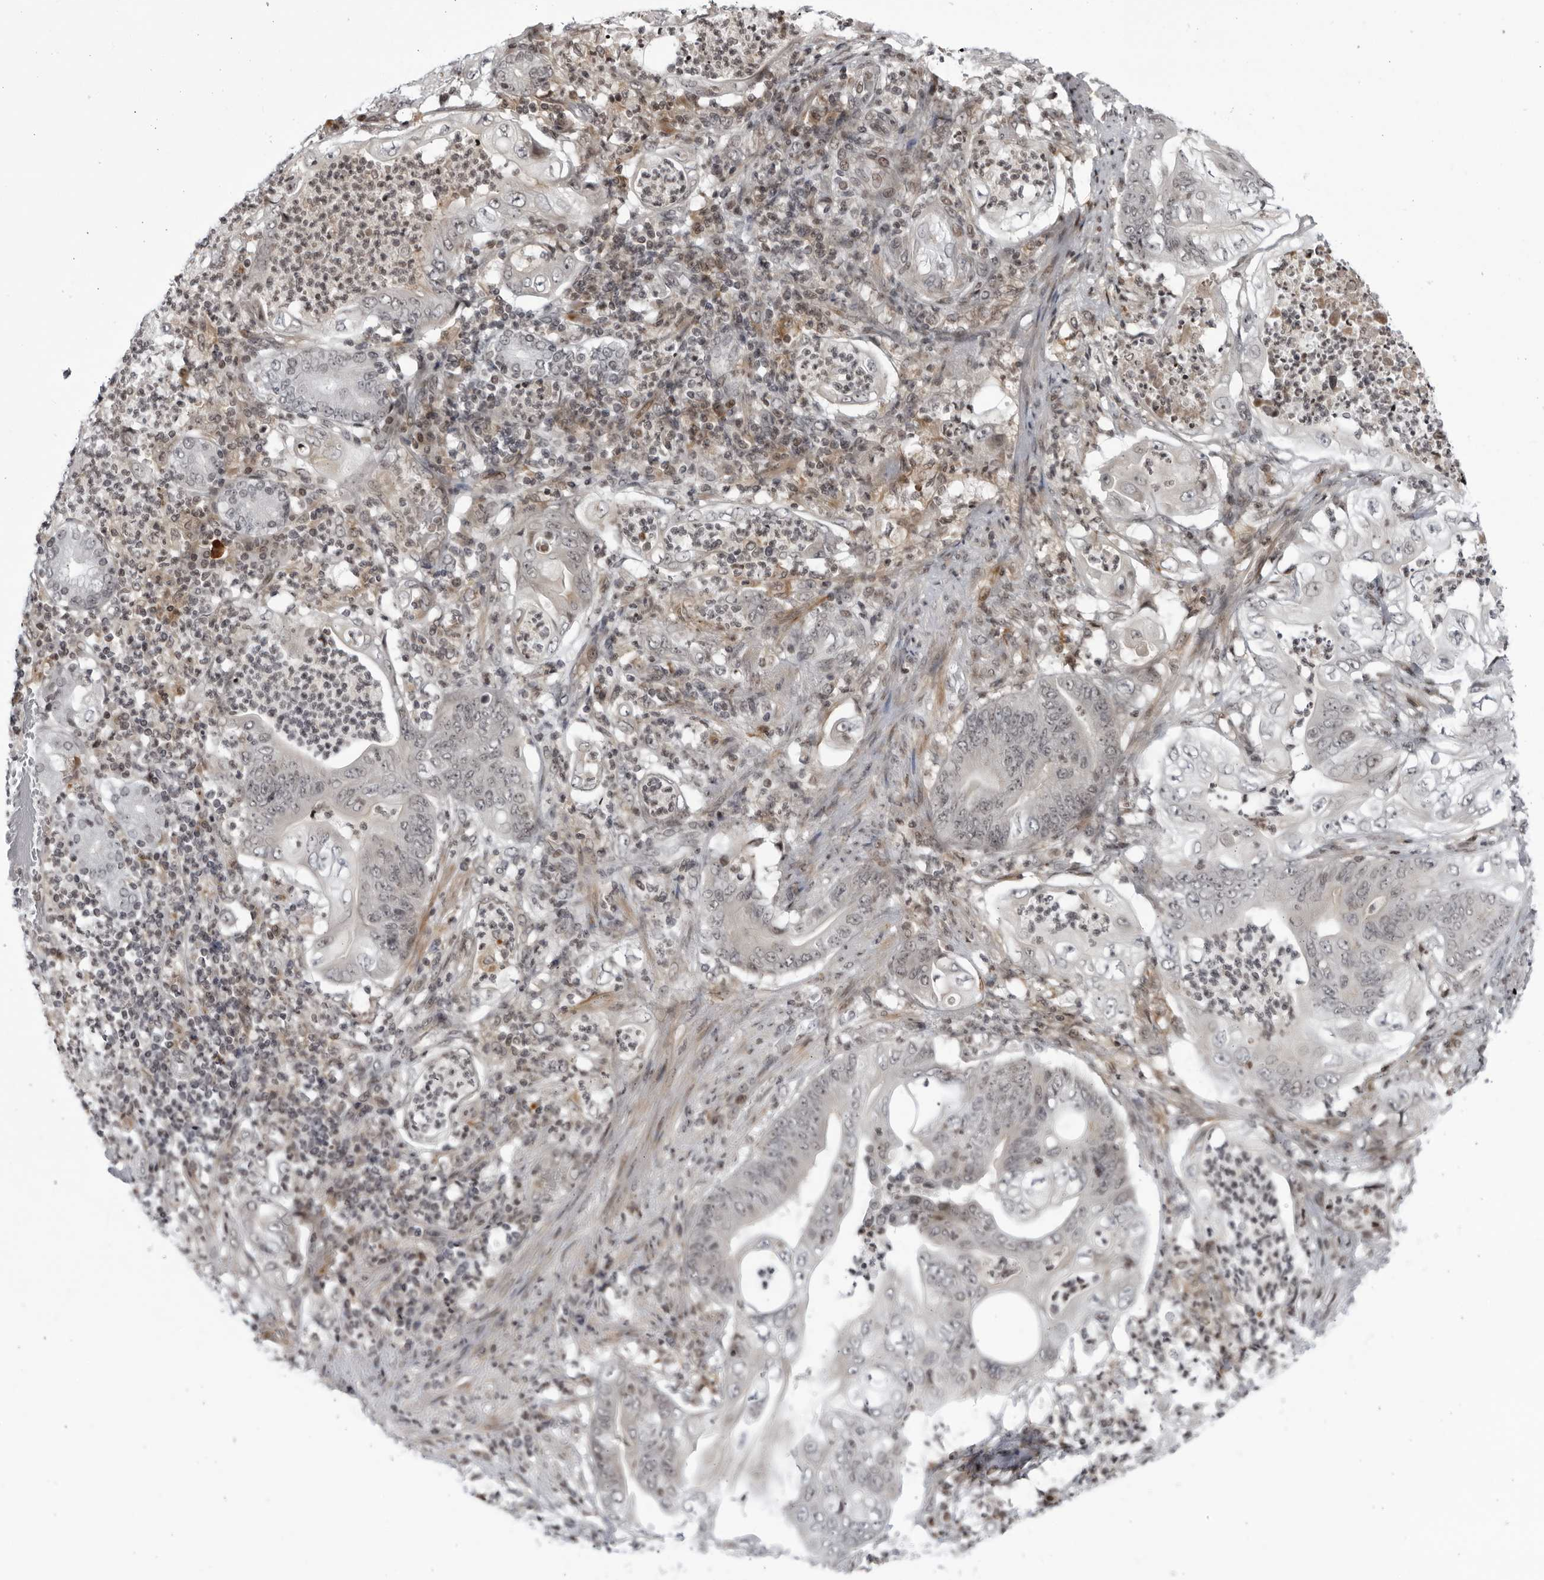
{"staining": {"intensity": "negative", "quantity": "none", "location": "none"}, "tissue": "stomach cancer", "cell_type": "Tumor cells", "image_type": "cancer", "snomed": [{"axis": "morphology", "description": "Adenocarcinoma, NOS"}, {"axis": "topography", "description": "Stomach"}], "caption": "Immunohistochemistry (IHC) histopathology image of neoplastic tissue: adenocarcinoma (stomach) stained with DAB (3,3'-diaminobenzidine) demonstrates no significant protein positivity in tumor cells.", "gene": "DTL", "patient": {"sex": "female", "age": 73}}